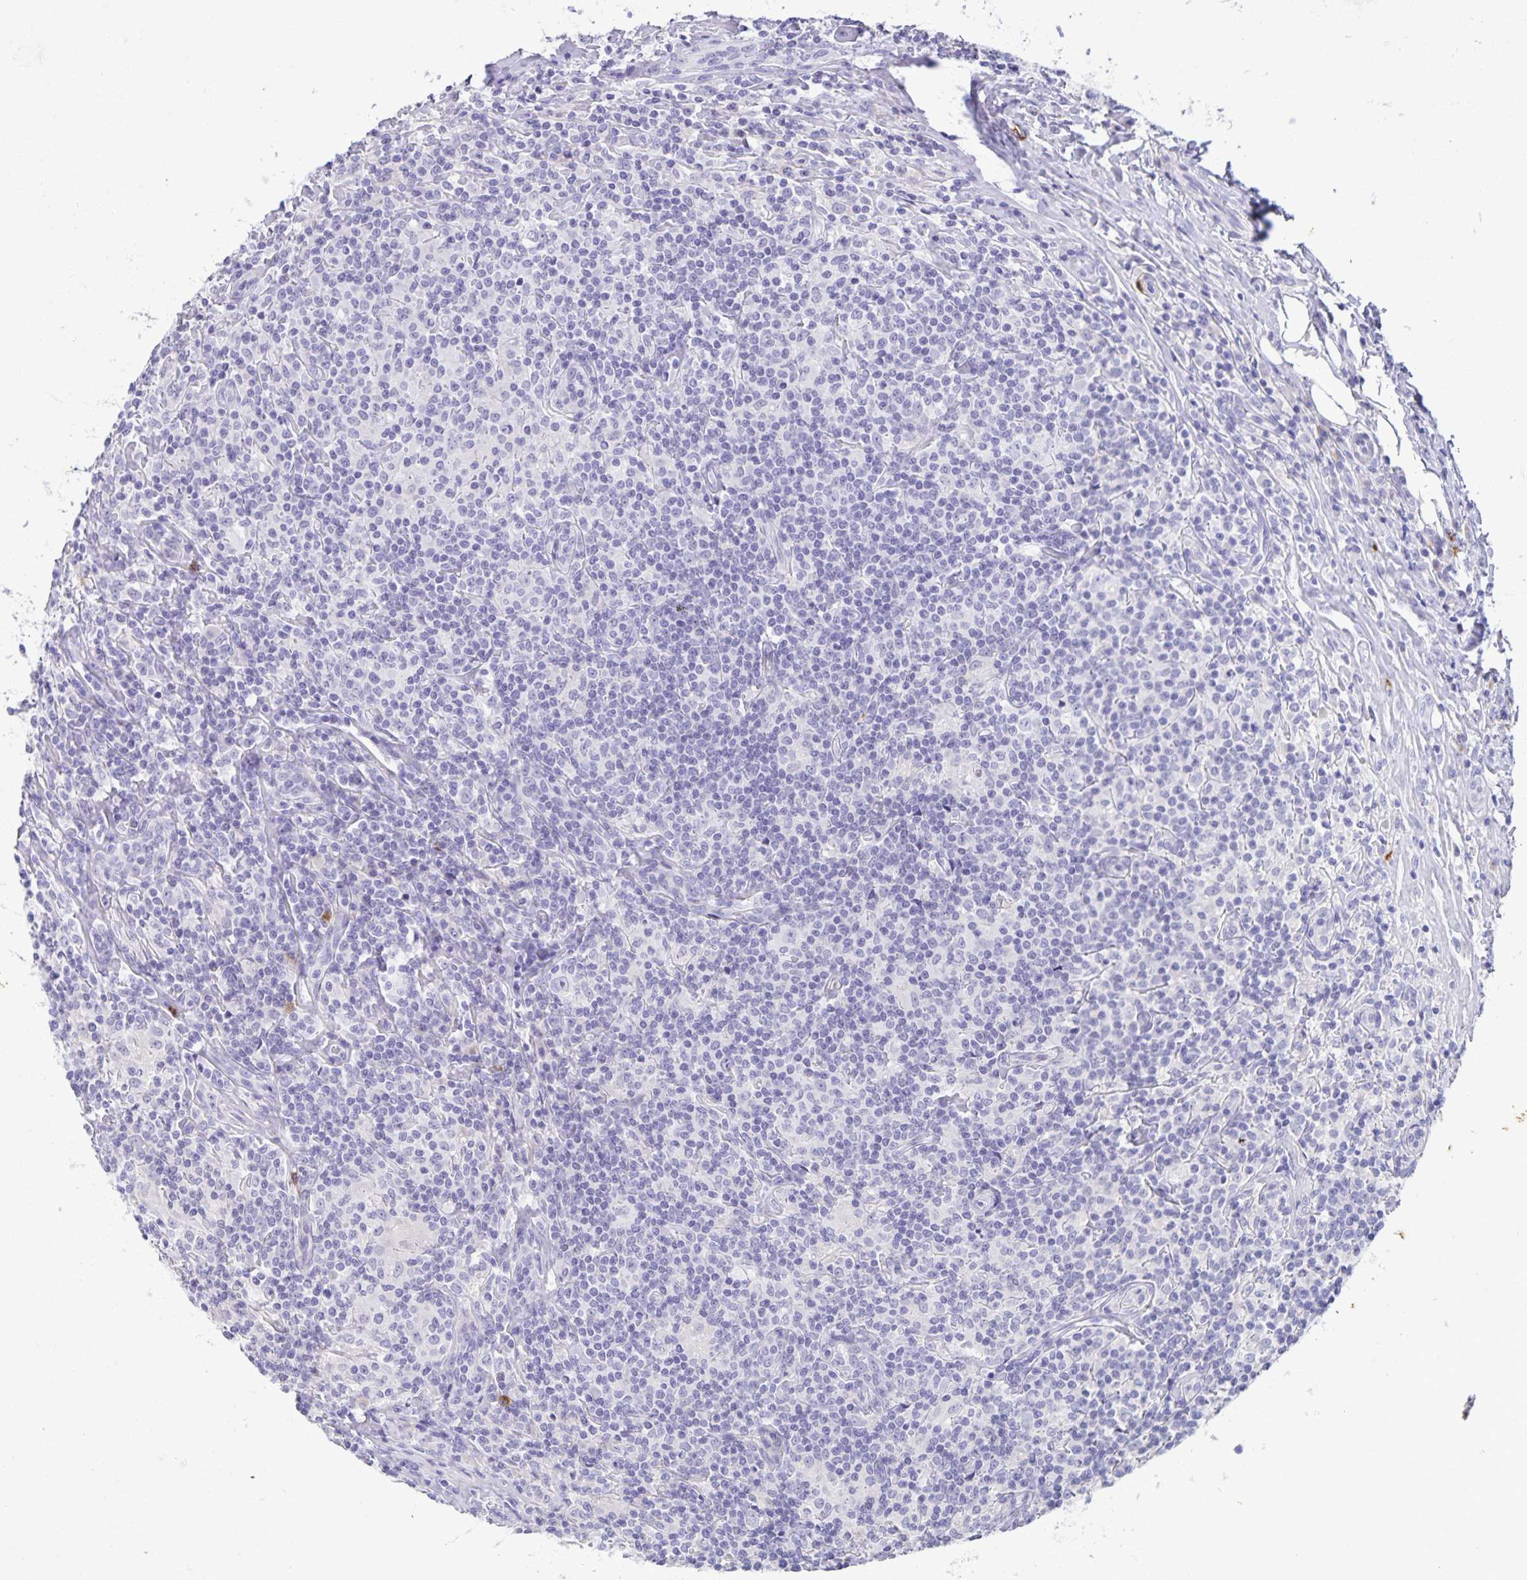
{"staining": {"intensity": "negative", "quantity": "none", "location": "none"}, "tissue": "lymphoma", "cell_type": "Tumor cells", "image_type": "cancer", "snomed": [{"axis": "morphology", "description": "Hodgkin's disease, NOS"}, {"axis": "morphology", "description": "Hodgkin's lymphoma, nodular sclerosis"}, {"axis": "topography", "description": "Lymph node"}], "caption": "Immunohistochemistry (IHC) of human lymphoma exhibits no staining in tumor cells.", "gene": "IBTK", "patient": {"sex": "female", "age": 10}}